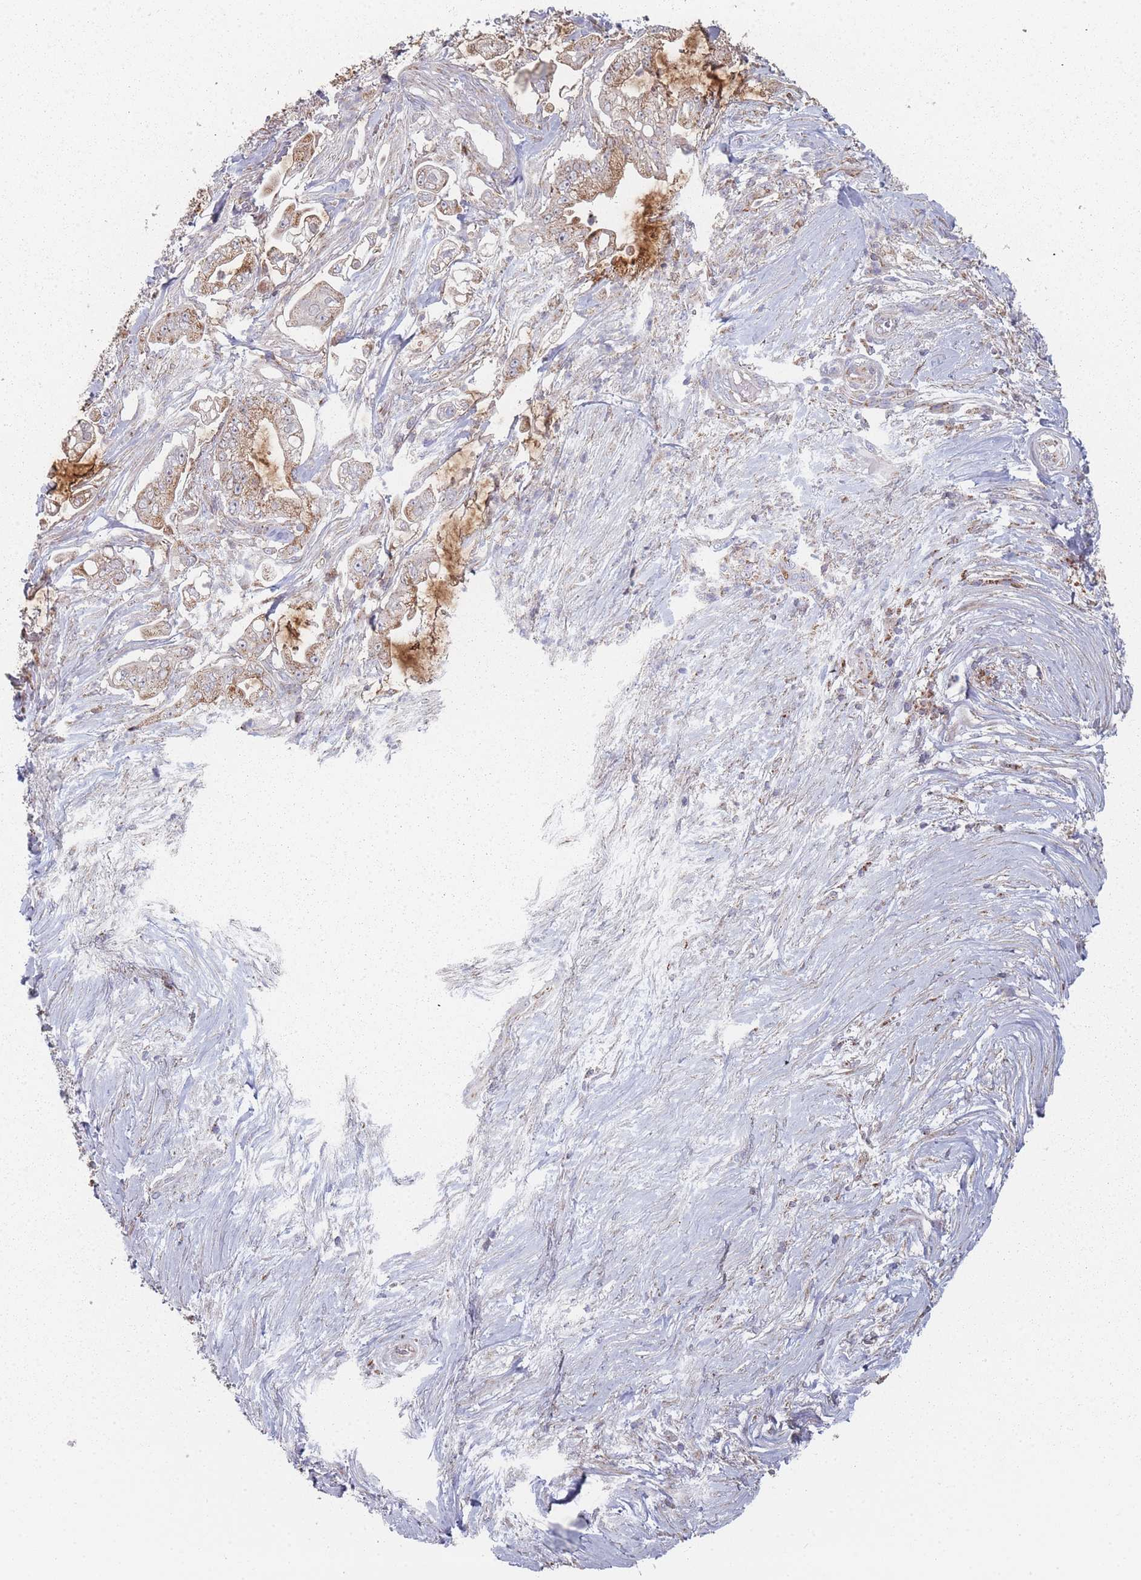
{"staining": {"intensity": "moderate", "quantity": ">75%", "location": "cytoplasmic/membranous"}, "tissue": "pancreatic cancer", "cell_type": "Tumor cells", "image_type": "cancer", "snomed": [{"axis": "morphology", "description": "Adenocarcinoma, NOS"}, {"axis": "topography", "description": "Pancreas"}], "caption": "The image displays staining of pancreatic cancer, revealing moderate cytoplasmic/membranous protein expression (brown color) within tumor cells.", "gene": "PSMB3", "patient": {"sex": "female", "age": 69}}